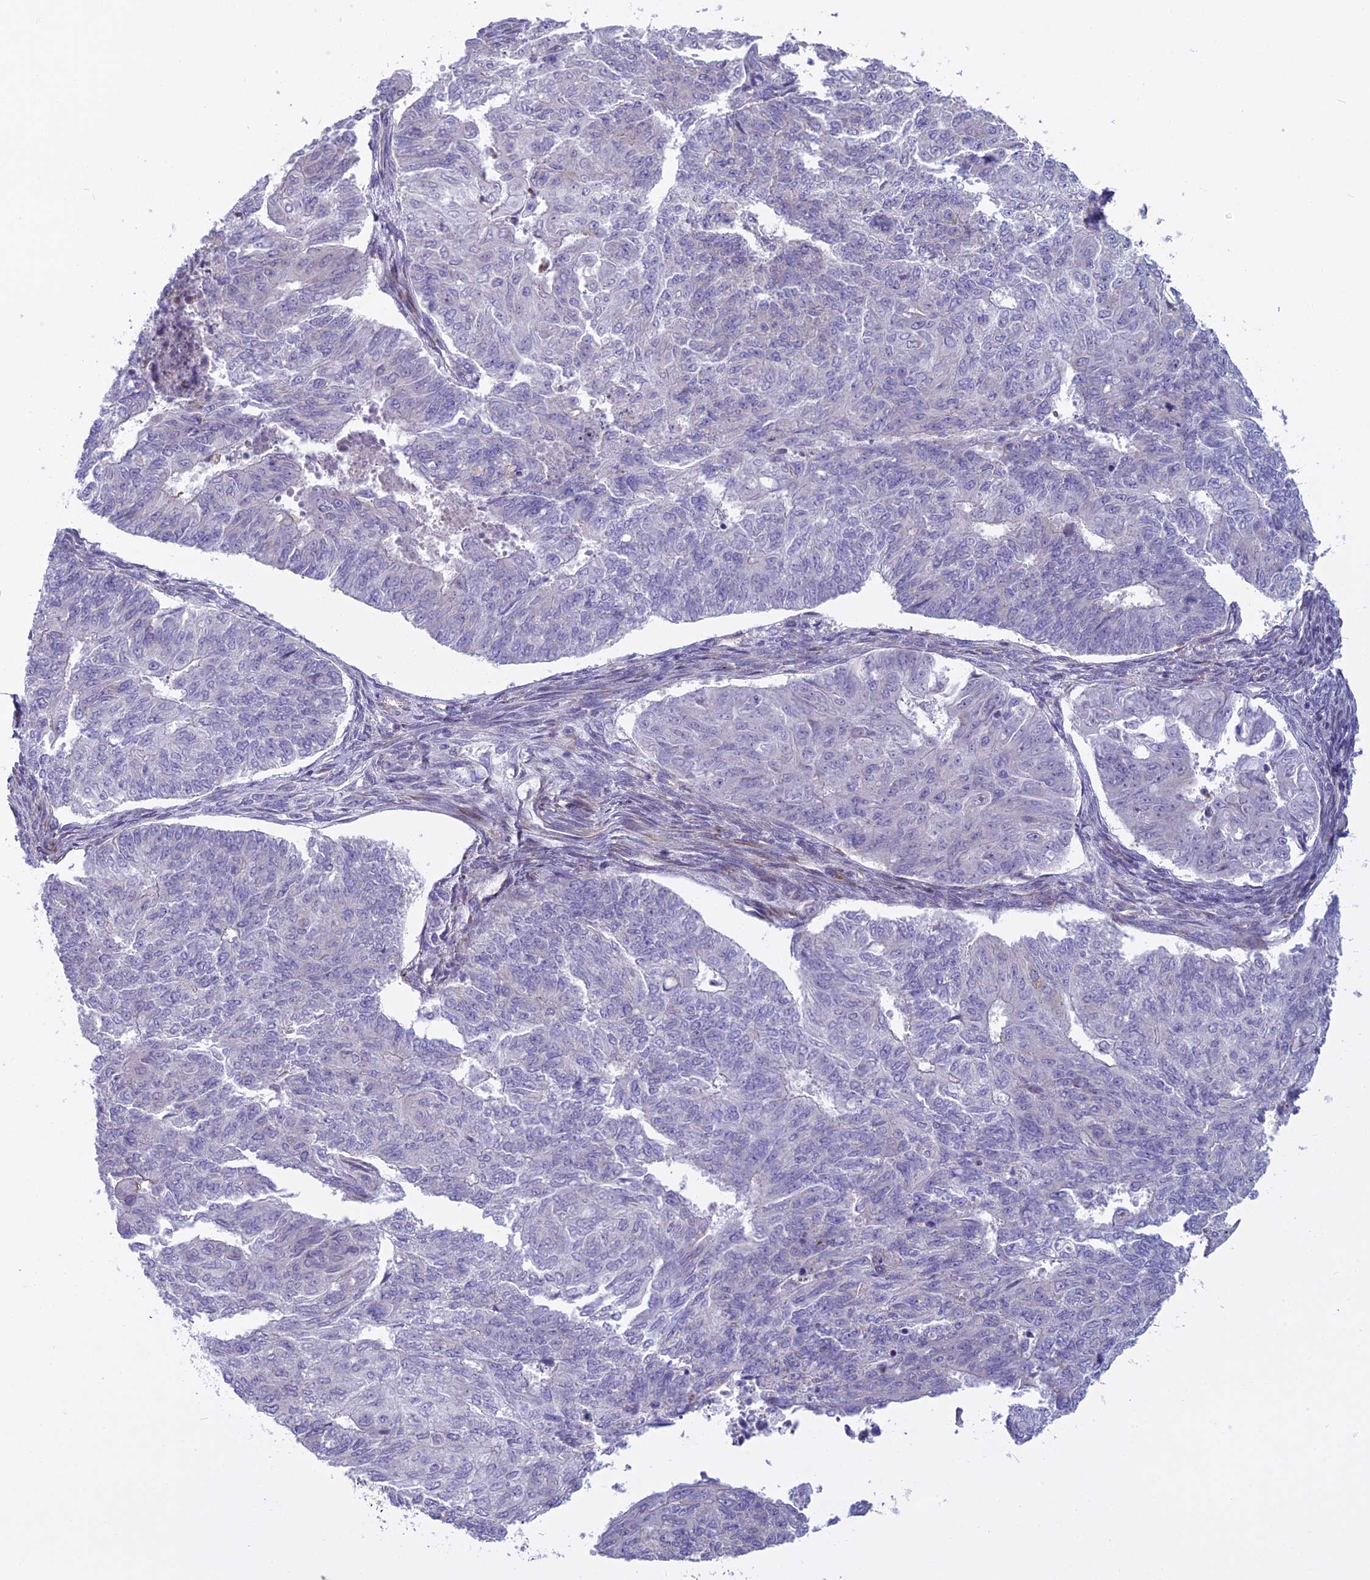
{"staining": {"intensity": "negative", "quantity": "none", "location": "none"}, "tissue": "endometrial cancer", "cell_type": "Tumor cells", "image_type": "cancer", "snomed": [{"axis": "morphology", "description": "Adenocarcinoma, NOS"}, {"axis": "topography", "description": "Endometrium"}], "caption": "Tumor cells are negative for brown protein staining in endometrial adenocarcinoma. (DAB (3,3'-diaminobenzidine) immunohistochemistry (IHC), high magnification).", "gene": "PCDHB14", "patient": {"sex": "female", "age": 32}}